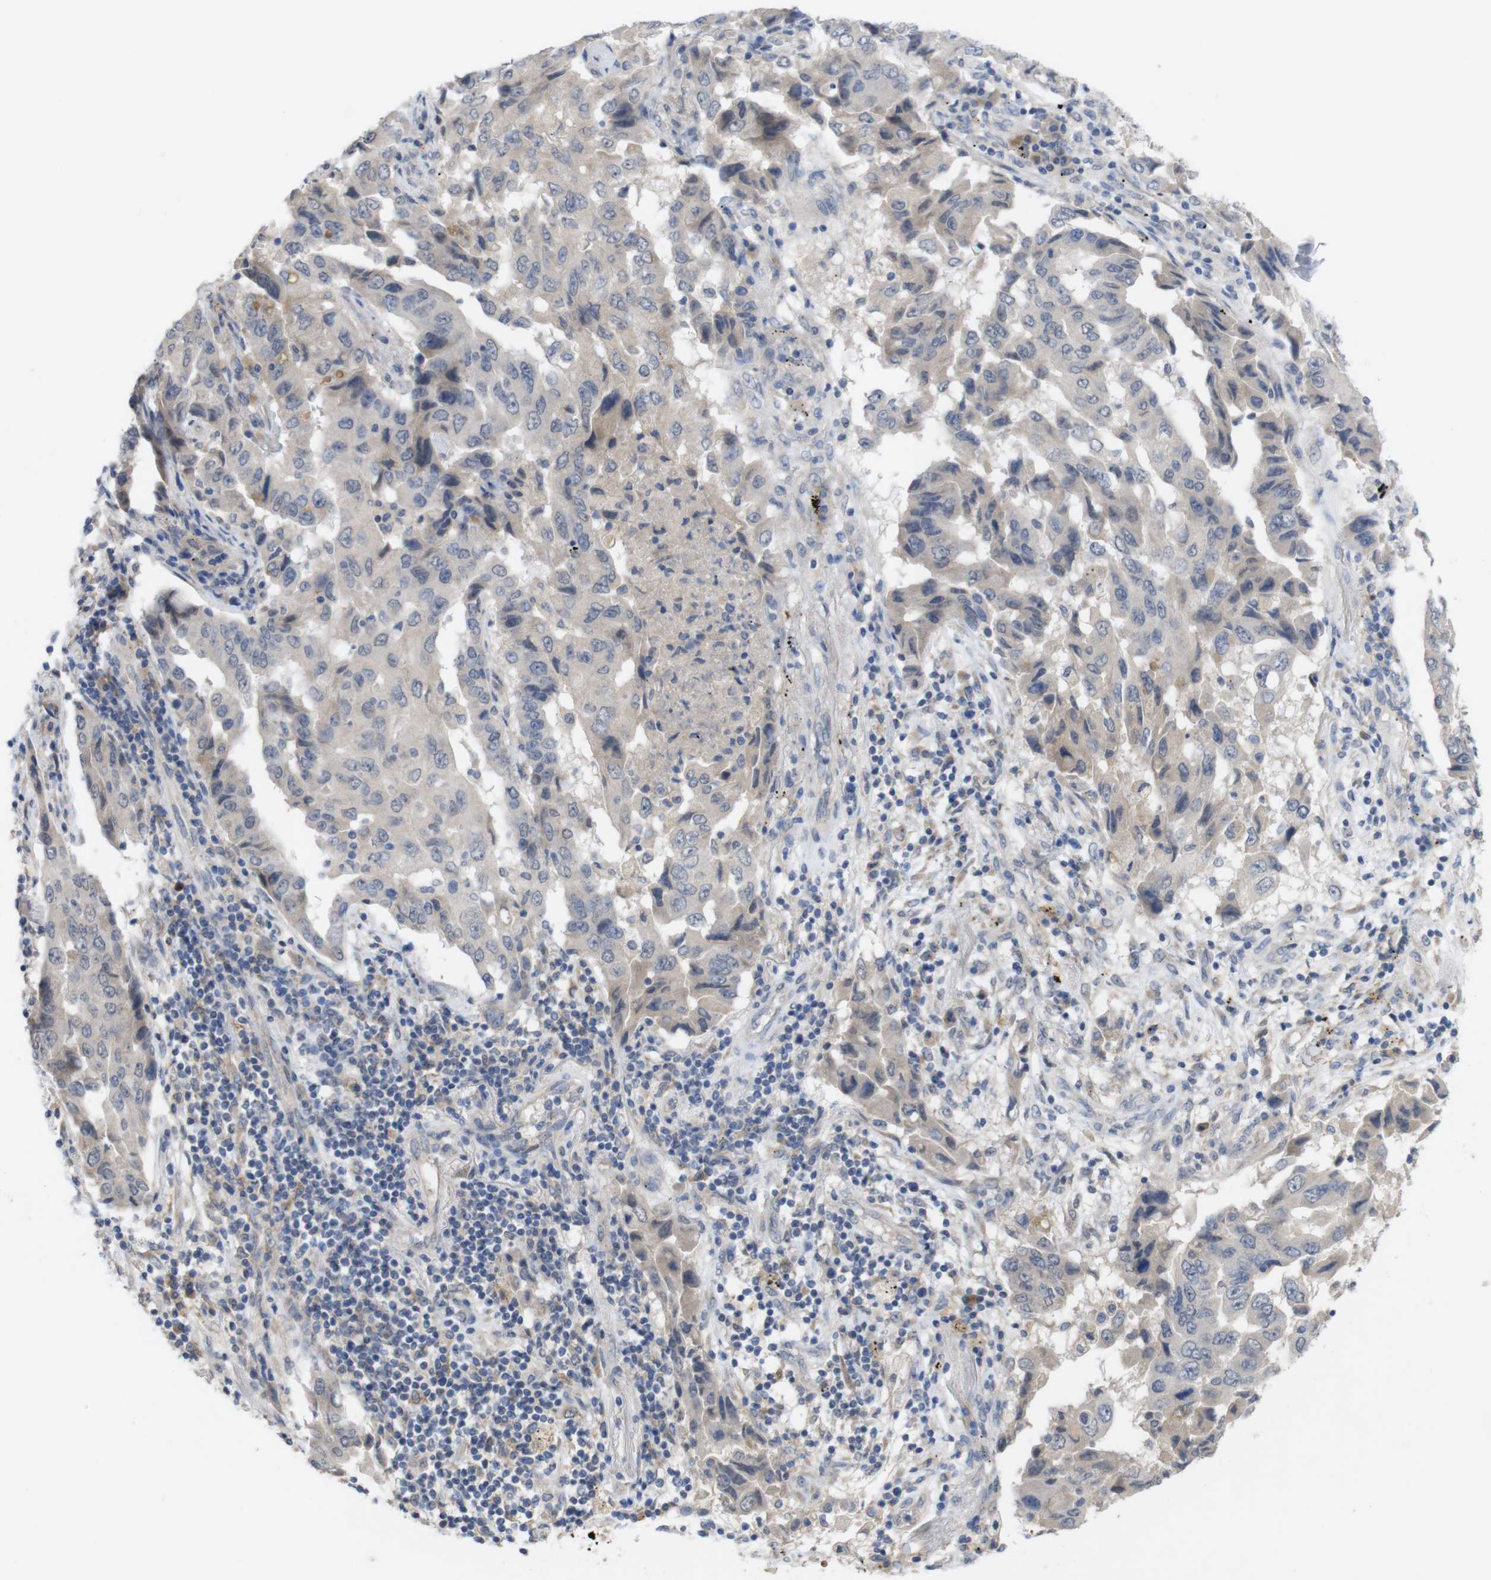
{"staining": {"intensity": "weak", "quantity": "<25%", "location": "cytoplasmic/membranous"}, "tissue": "lung cancer", "cell_type": "Tumor cells", "image_type": "cancer", "snomed": [{"axis": "morphology", "description": "Adenocarcinoma, NOS"}, {"axis": "topography", "description": "Lung"}], "caption": "IHC micrograph of human lung adenocarcinoma stained for a protein (brown), which exhibits no staining in tumor cells.", "gene": "BCAR3", "patient": {"sex": "female", "age": 65}}